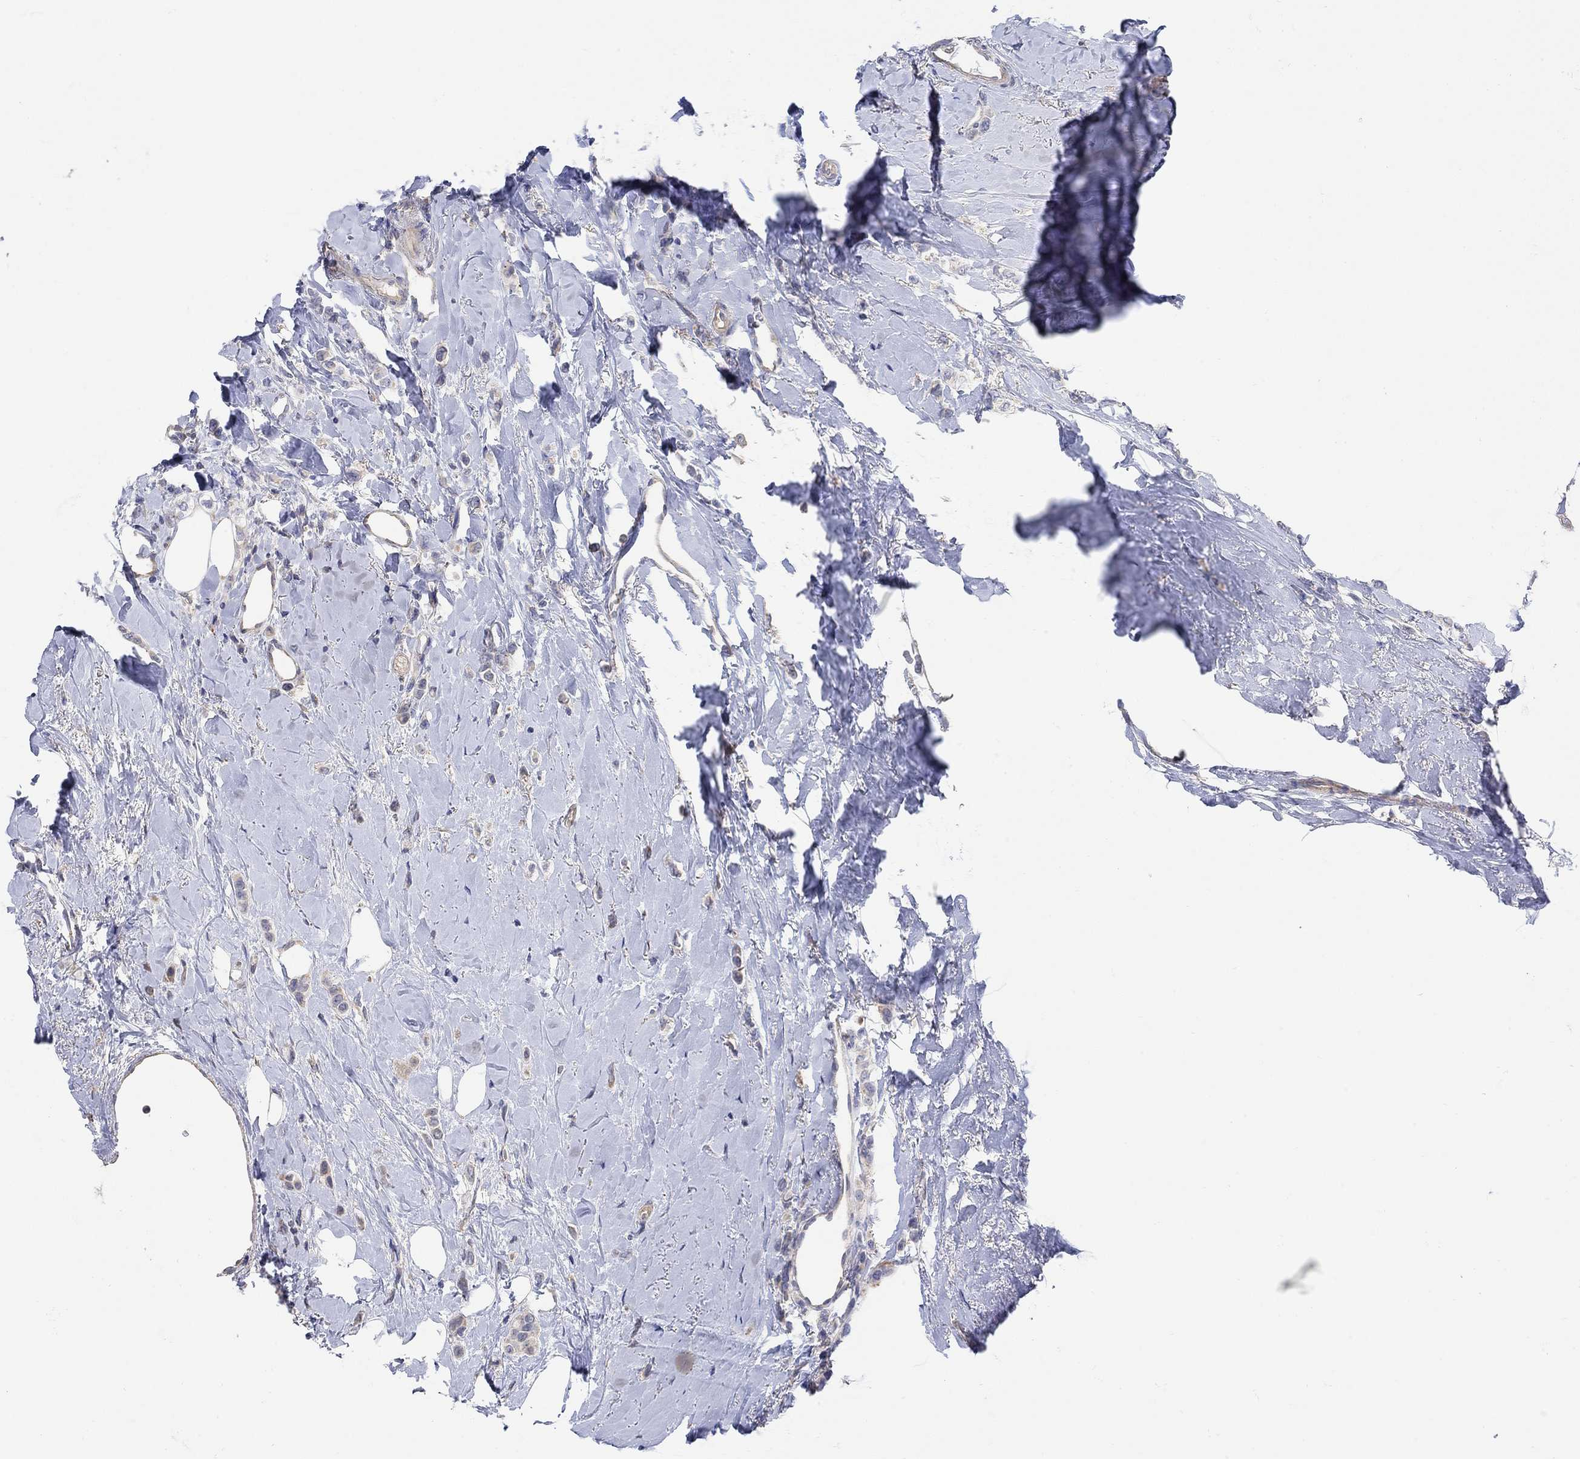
{"staining": {"intensity": "negative", "quantity": "none", "location": "none"}, "tissue": "breast cancer", "cell_type": "Tumor cells", "image_type": "cancer", "snomed": [{"axis": "morphology", "description": "Lobular carcinoma"}, {"axis": "topography", "description": "Breast"}], "caption": "Tumor cells show no significant expression in breast lobular carcinoma.", "gene": "TEKT3", "patient": {"sex": "female", "age": 66}}